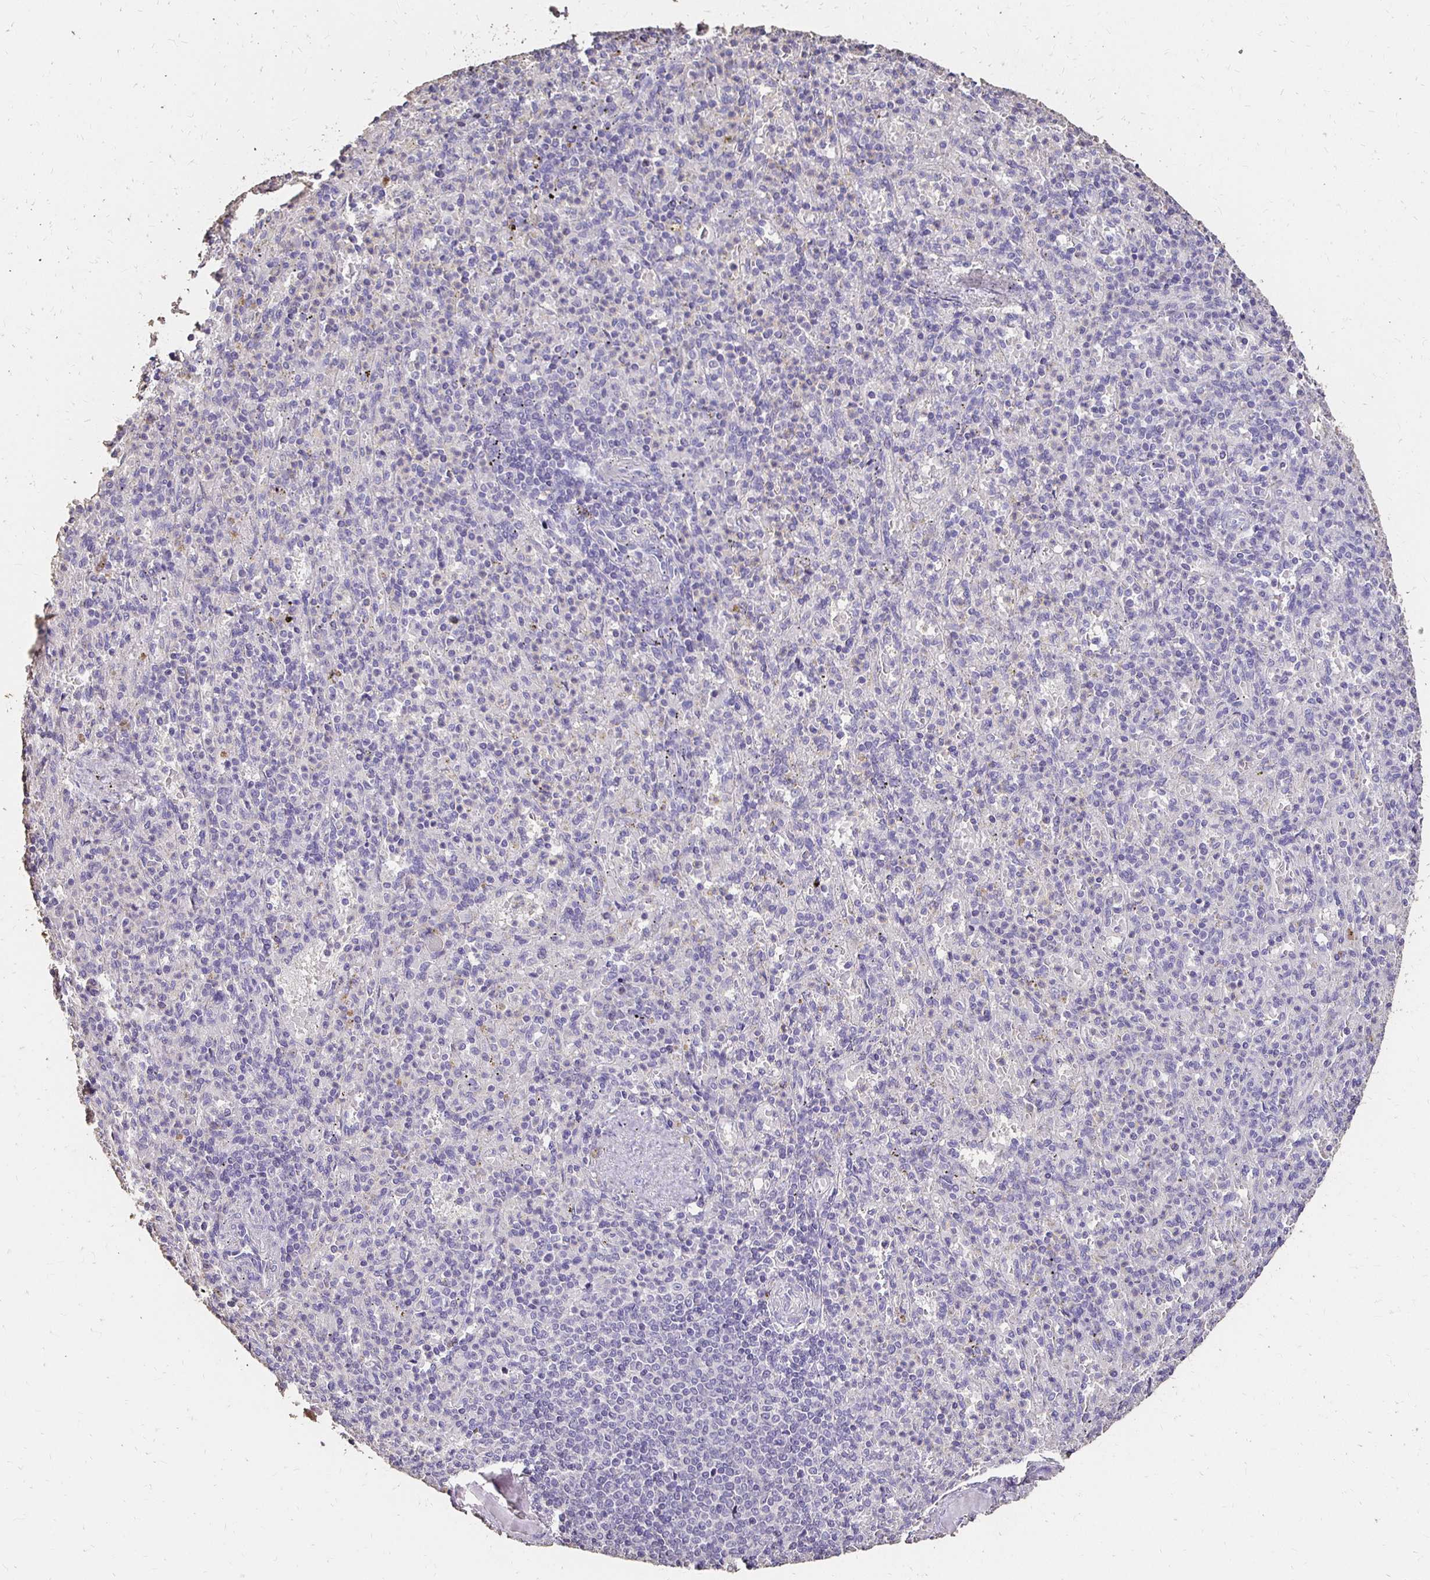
{"staining": {"intensity": "negative", "quantity": "none", "location": "none"}, "tissue": "spleen", "cell_type": "Cells in red pulp", "image_type": "normal", "snomed": [{"axis": "morphology", "description": "Normal tissue, NOS"}, {"axis": "topography", "description": "Spleen"}], "caption": "A high-resolution micrograph shows IHC staining of normal spleen, which reveals no significant positivity in cells in red pulp. (Stains: DAB IHC with hematoxylin counter stain, Microscopy: brightfield microscopy at high magnification).", "gene": "UGT1A6", "patient": {"sex": "female", "age": 74}}